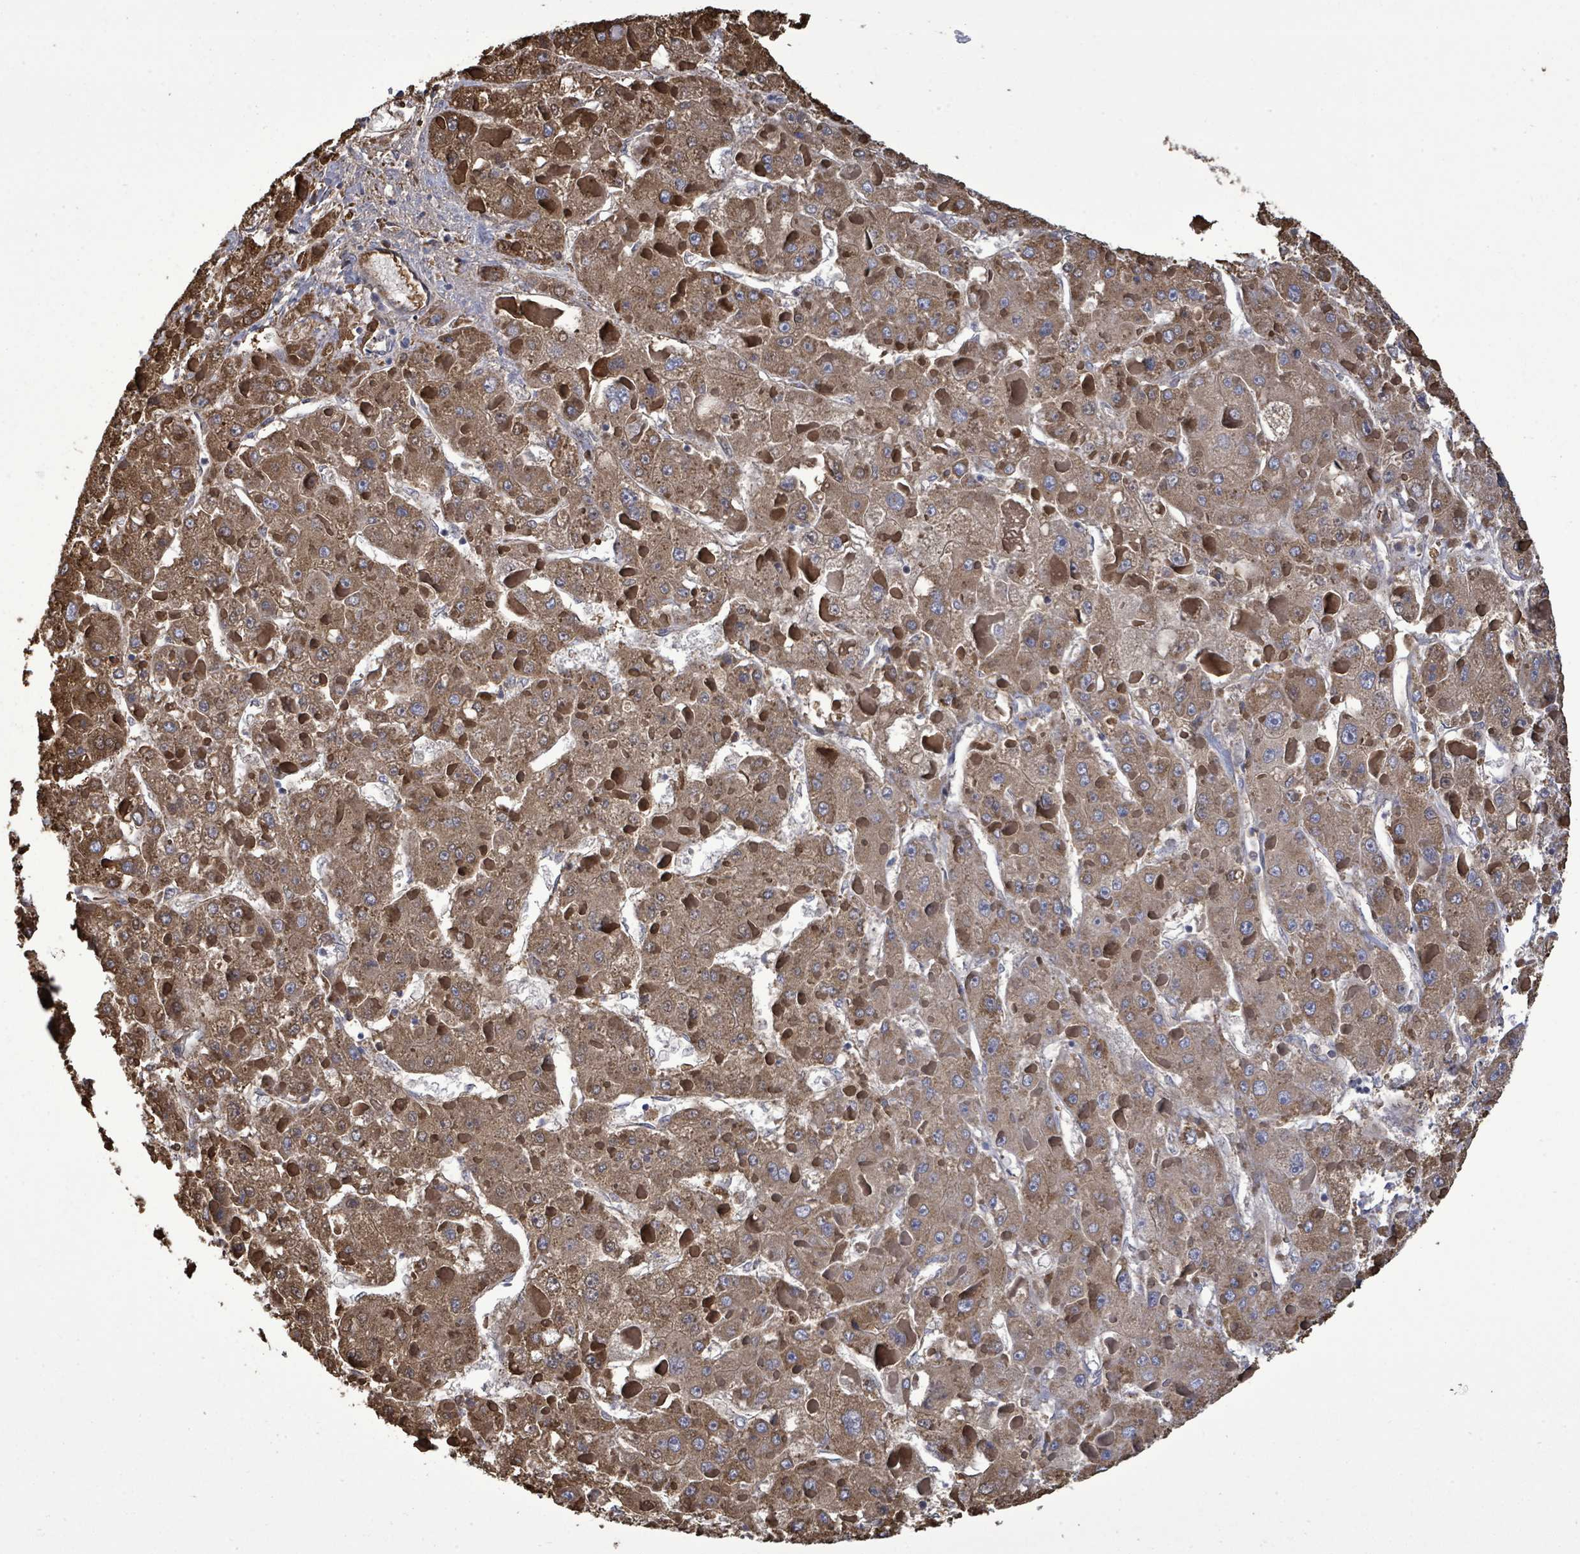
{"staining": {"intensity": "moderate", "quantity": ">75%", "location": "cytoplasmic/membranous"}, "tissue": "liver cancer", "cell_type": "Tumor cells", "image_type": "cancer", "snomed": [{"axis": "morphology", "description": "Carcinoma, Hepatocellular, NOS"}, {"axis": "topography", "description": "Liver"}], "caption": "Approximately >75% of tumor cells in human liver hepatocellular carcinoma demonstrate moderate cytoplasmic/membranous protein staining as visualized by brown immunohistochemical staining.", "gene": "MTMR12", "patient": {"sex": "female", "age": 73}}